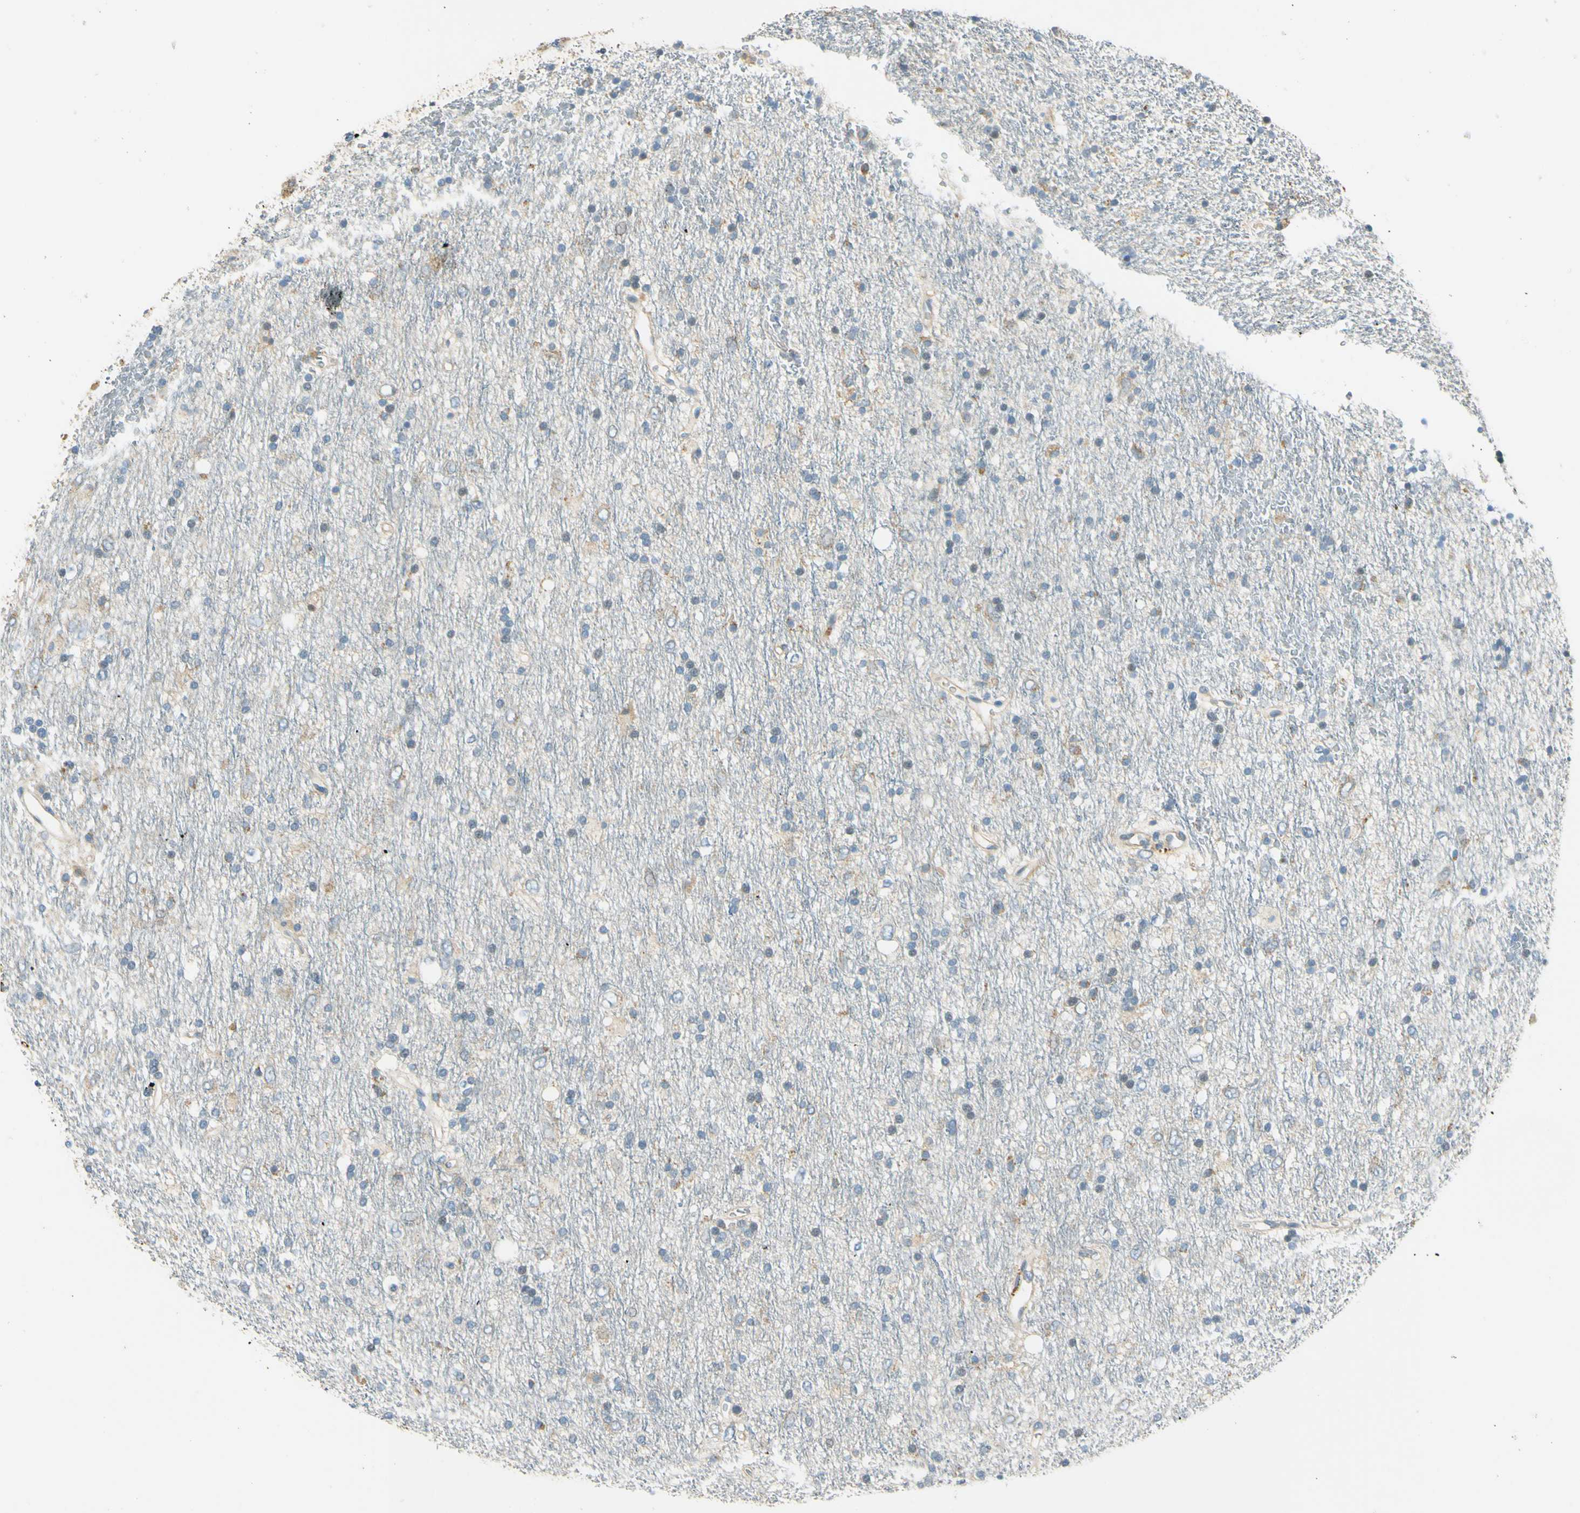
{"staining": {"intensity": "weak", "quantity": "<25%", "location": "cytoplasmic/membranous"}, "tissue": "glioma", "cell_type": "Tumor cells", "image_type": "cancer", "snomed": [{"axis": "morphology", "description": "Glioma, malignant, Low grade"}, {"axis": "topography", "description": "Brain"}], "caption": "Tumor cells show no significant protein expression in glioma. (DAB immunohistochemistry (IHC), high magnification).", "gene": "LAMA3", "patient": {"sex": "male", "age": 77}}